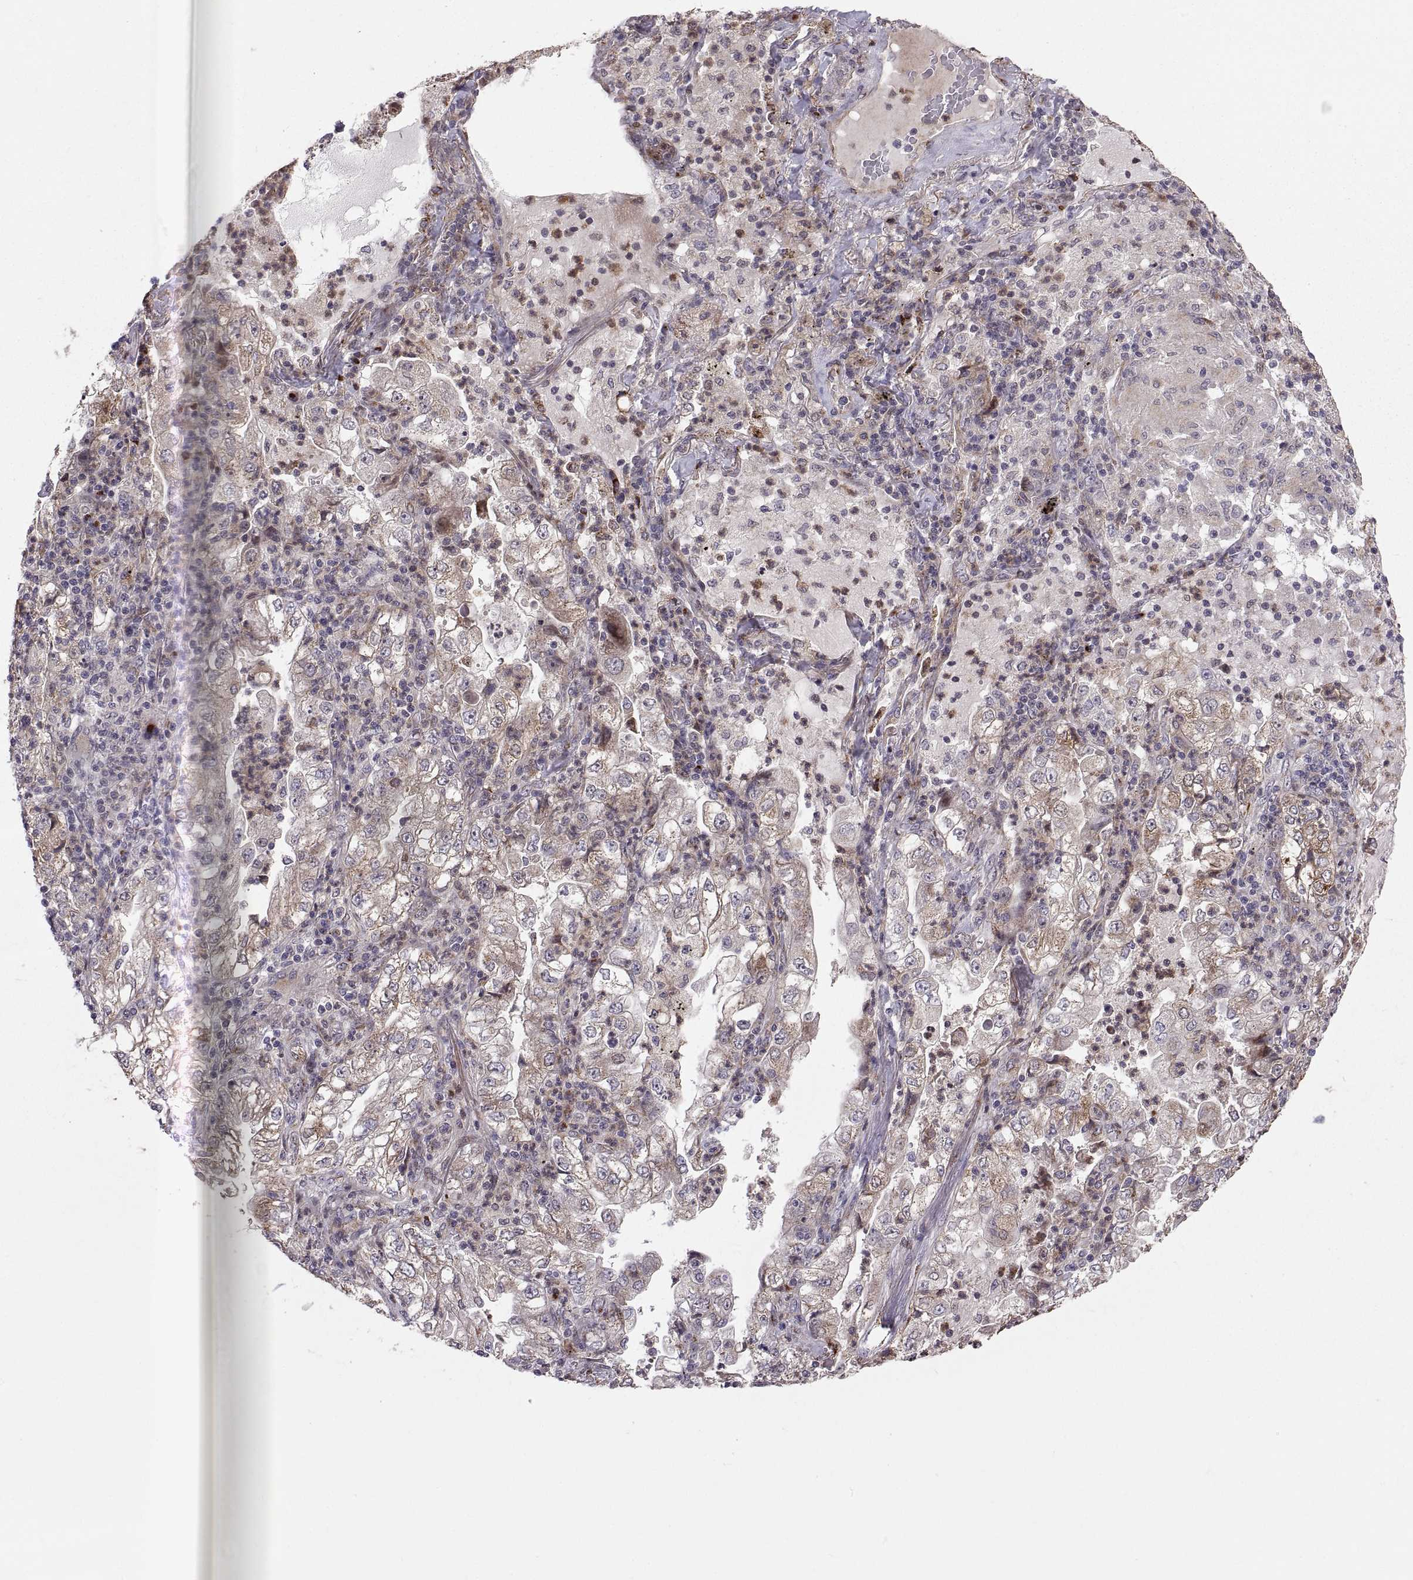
{"staining": {"intensity": "weak", "quantity": "25%-75%", "location": "cytoplasmic/membranous"}, "tissue": "lung cancer", "cell_type": "Tumor cells", "image_type": "cancer", "snomed": [{"axis": "morphology", "description": "Adenocarcinoma, NOS"}, {"axis": "topography", "description": "Lung"}], "caption": "Weak cytoplasmic/membranous protein positivity is present in approximately 25%-75% of tumor cells in lung adenocarcinoma.", "gene": "TESC", "patient": {"sex": "female", "age": 73}}